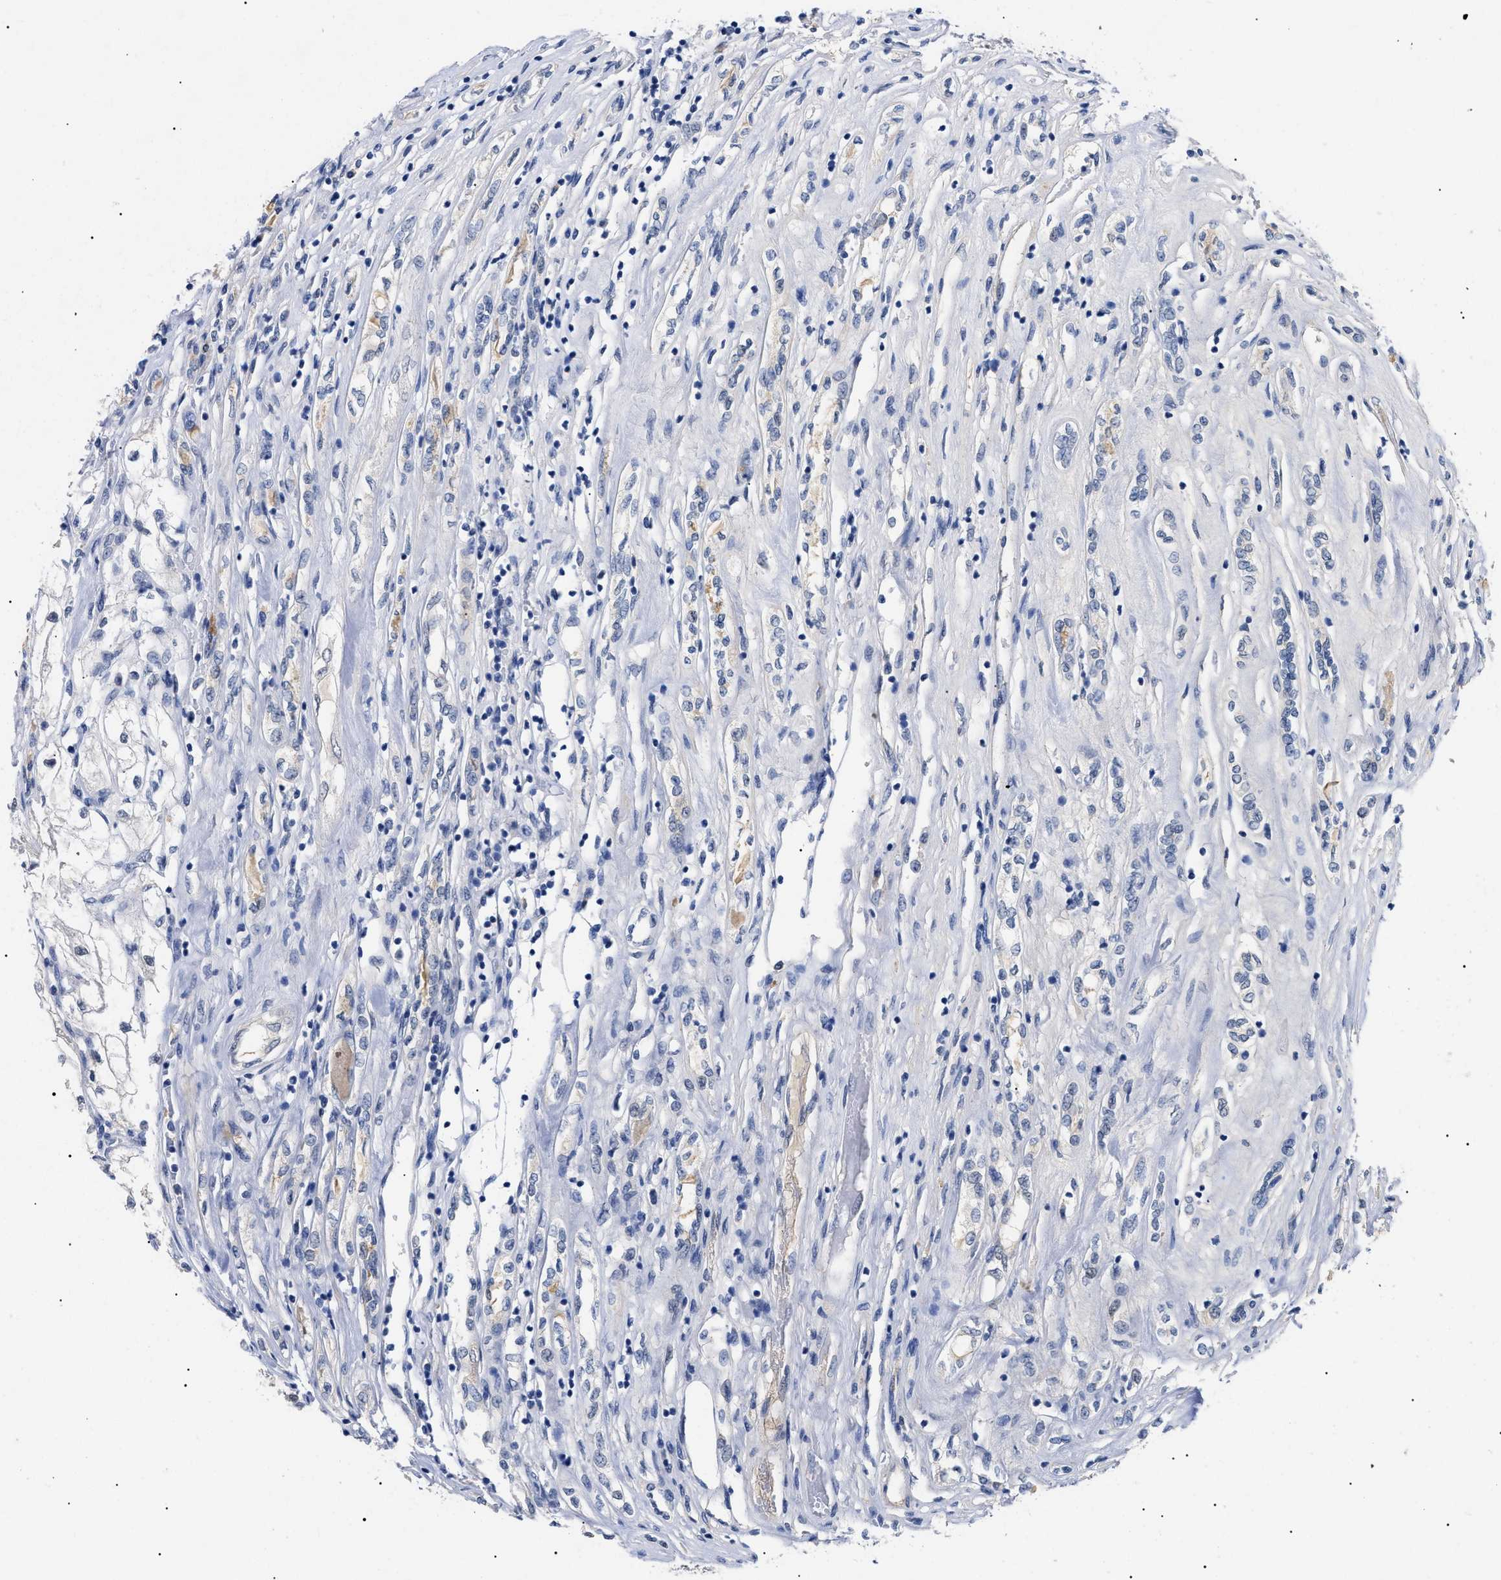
{"staining": {"intensity": "negative", "quantity": "none", "location": "none"}, "tissue": "renal cancer", "cell_type": "Tumor cells", "image_type": "cancer", "snomed": [{"axis": "morphology", "description": "Adenocarcinoma, NOS"}, {"axis": "topography", "description": "Kidney"}], "caption": "Adenocarcinoma (renal) was stained to show a protein in brown. There is no significant staining in tumor cells.", "gene": "PRRT2", "patient": {"sex": "female", "age": 70}}